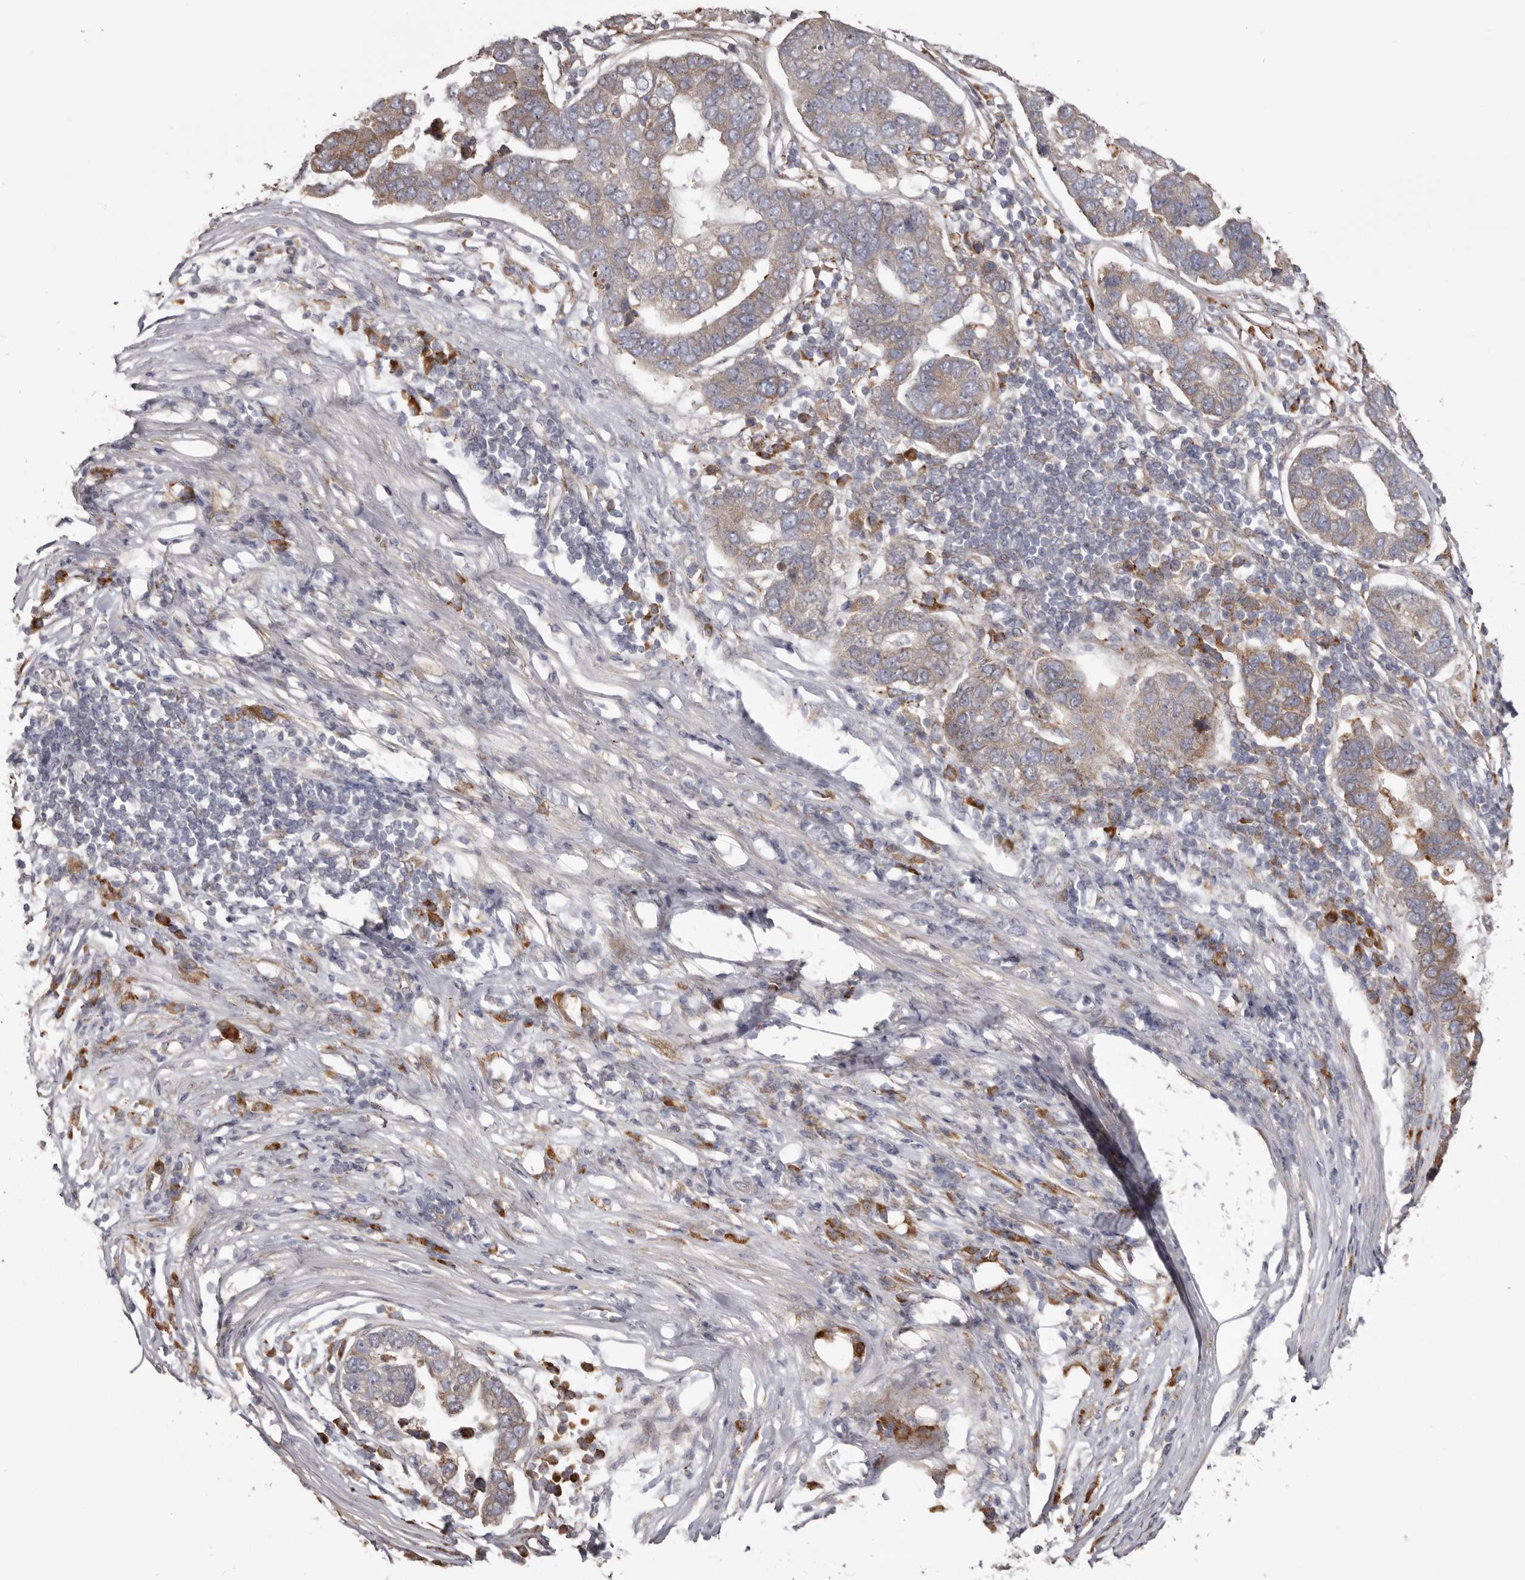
{"staining": {"intensity": "moderate", "quantity": "<25%", "location": "cytoplasmic/membranous"}, "tissue": "pancreatic cancer", "cell_type": "Tumor cells", "image_type": "cancer", "snomed": [{"axis": "morphology", "description": "Adenocarcinoma, NOS"}, {"axis": "topography", "description": "Pancreas"}], "caption": "There is low levels of moderate cytoplasmic/membranous positivity in tumor cells of pancreatic adenocarcinoma, as demonstrated by immunohistochemical staining (brown color).", "gene": "NUP43", "patient": {"sex": "female", "age": 61}}